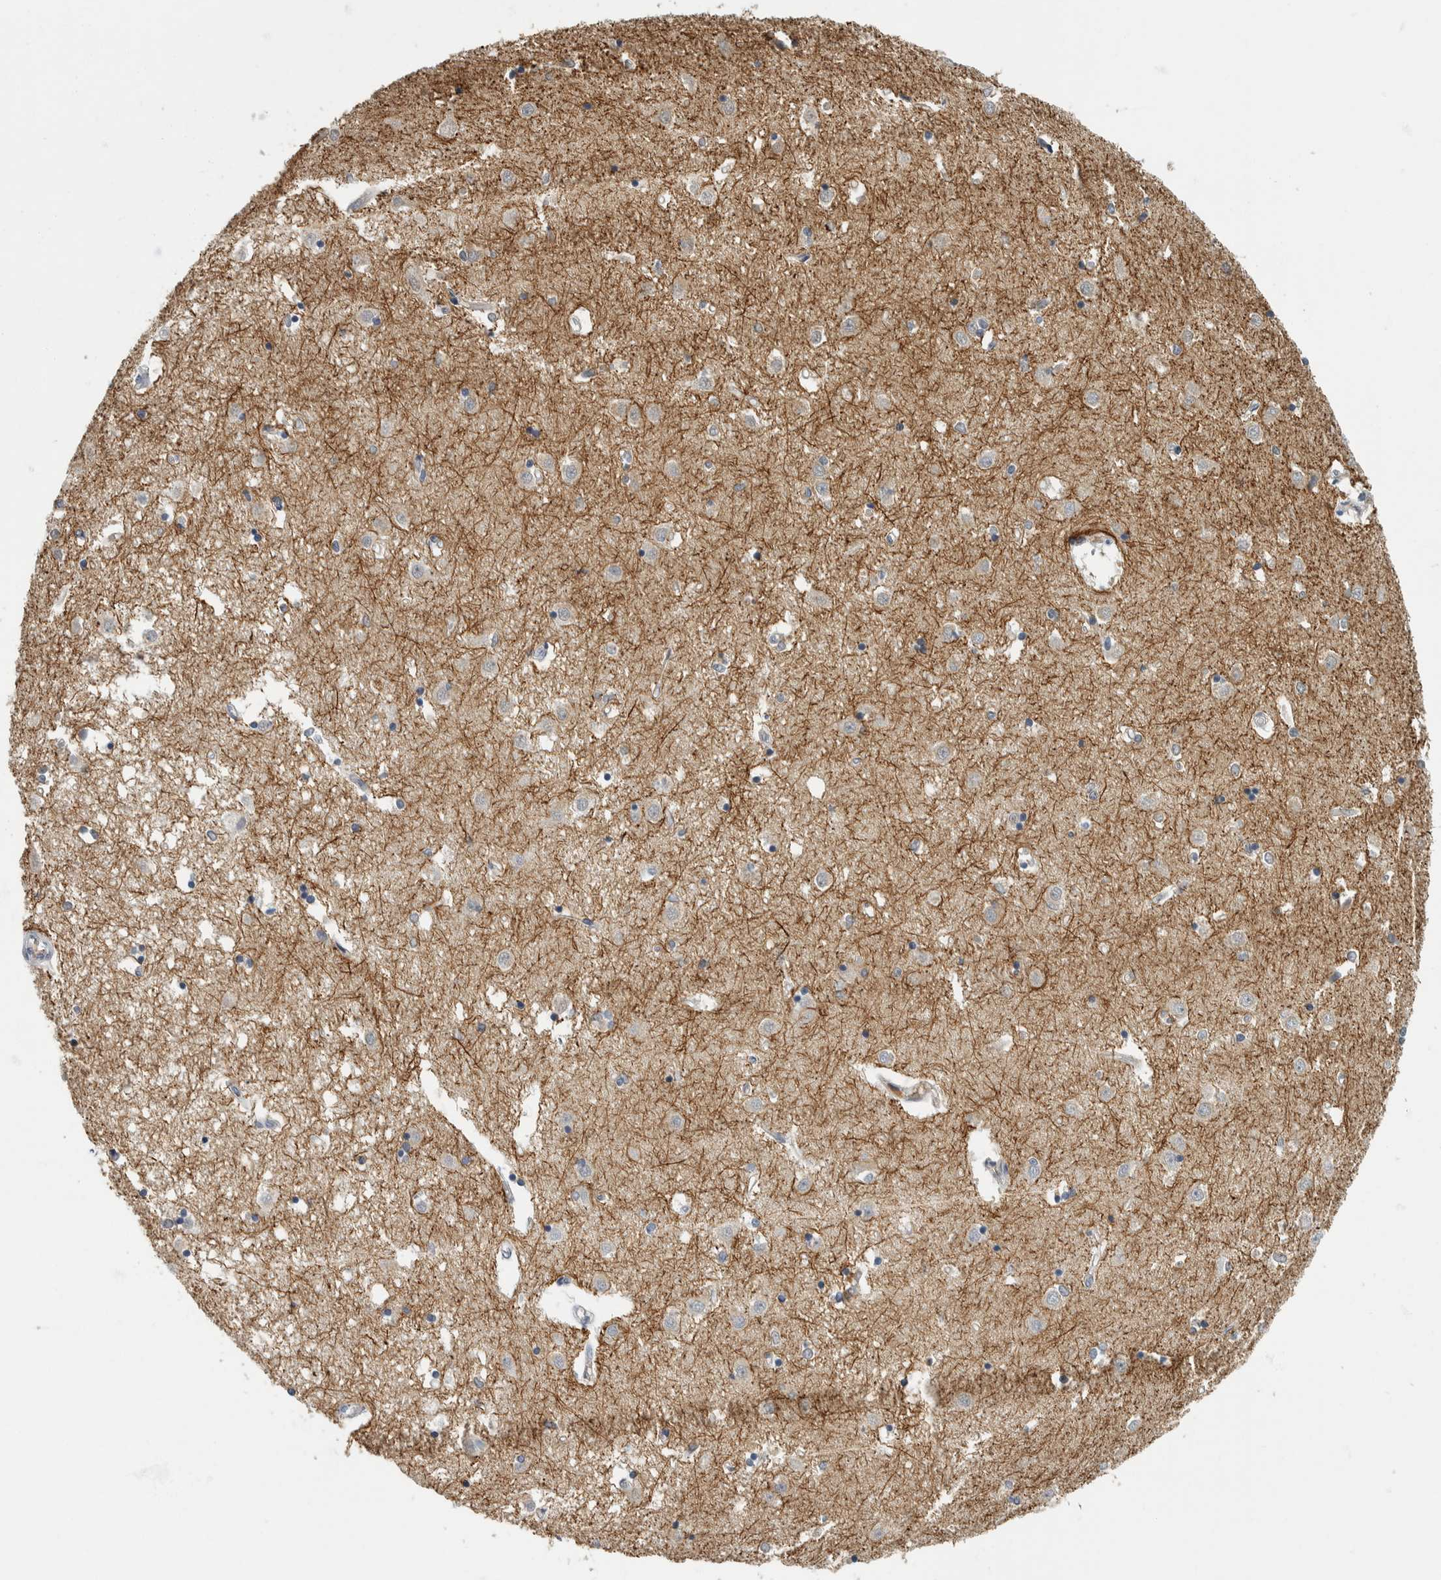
{"staining": {"intensity": "negative", "quantity": "none", "location": "none"}, "tissue": "caudate", "cell_type": "Glial cells", "image_type": "normal", "snomed": [{"axis": "morphology", "description": "Normal tissue, NOS"}, {"axis": "topography", "description": "Lateral ventricle wall"}], "caption": "DAB (3,3'-diaminobenzidine) immunohistochemical staining of unremarkable caudate shows no significant staining in glial cells.", "gene": "NEFM", "patient": {"sex": "male", "age": 45}}